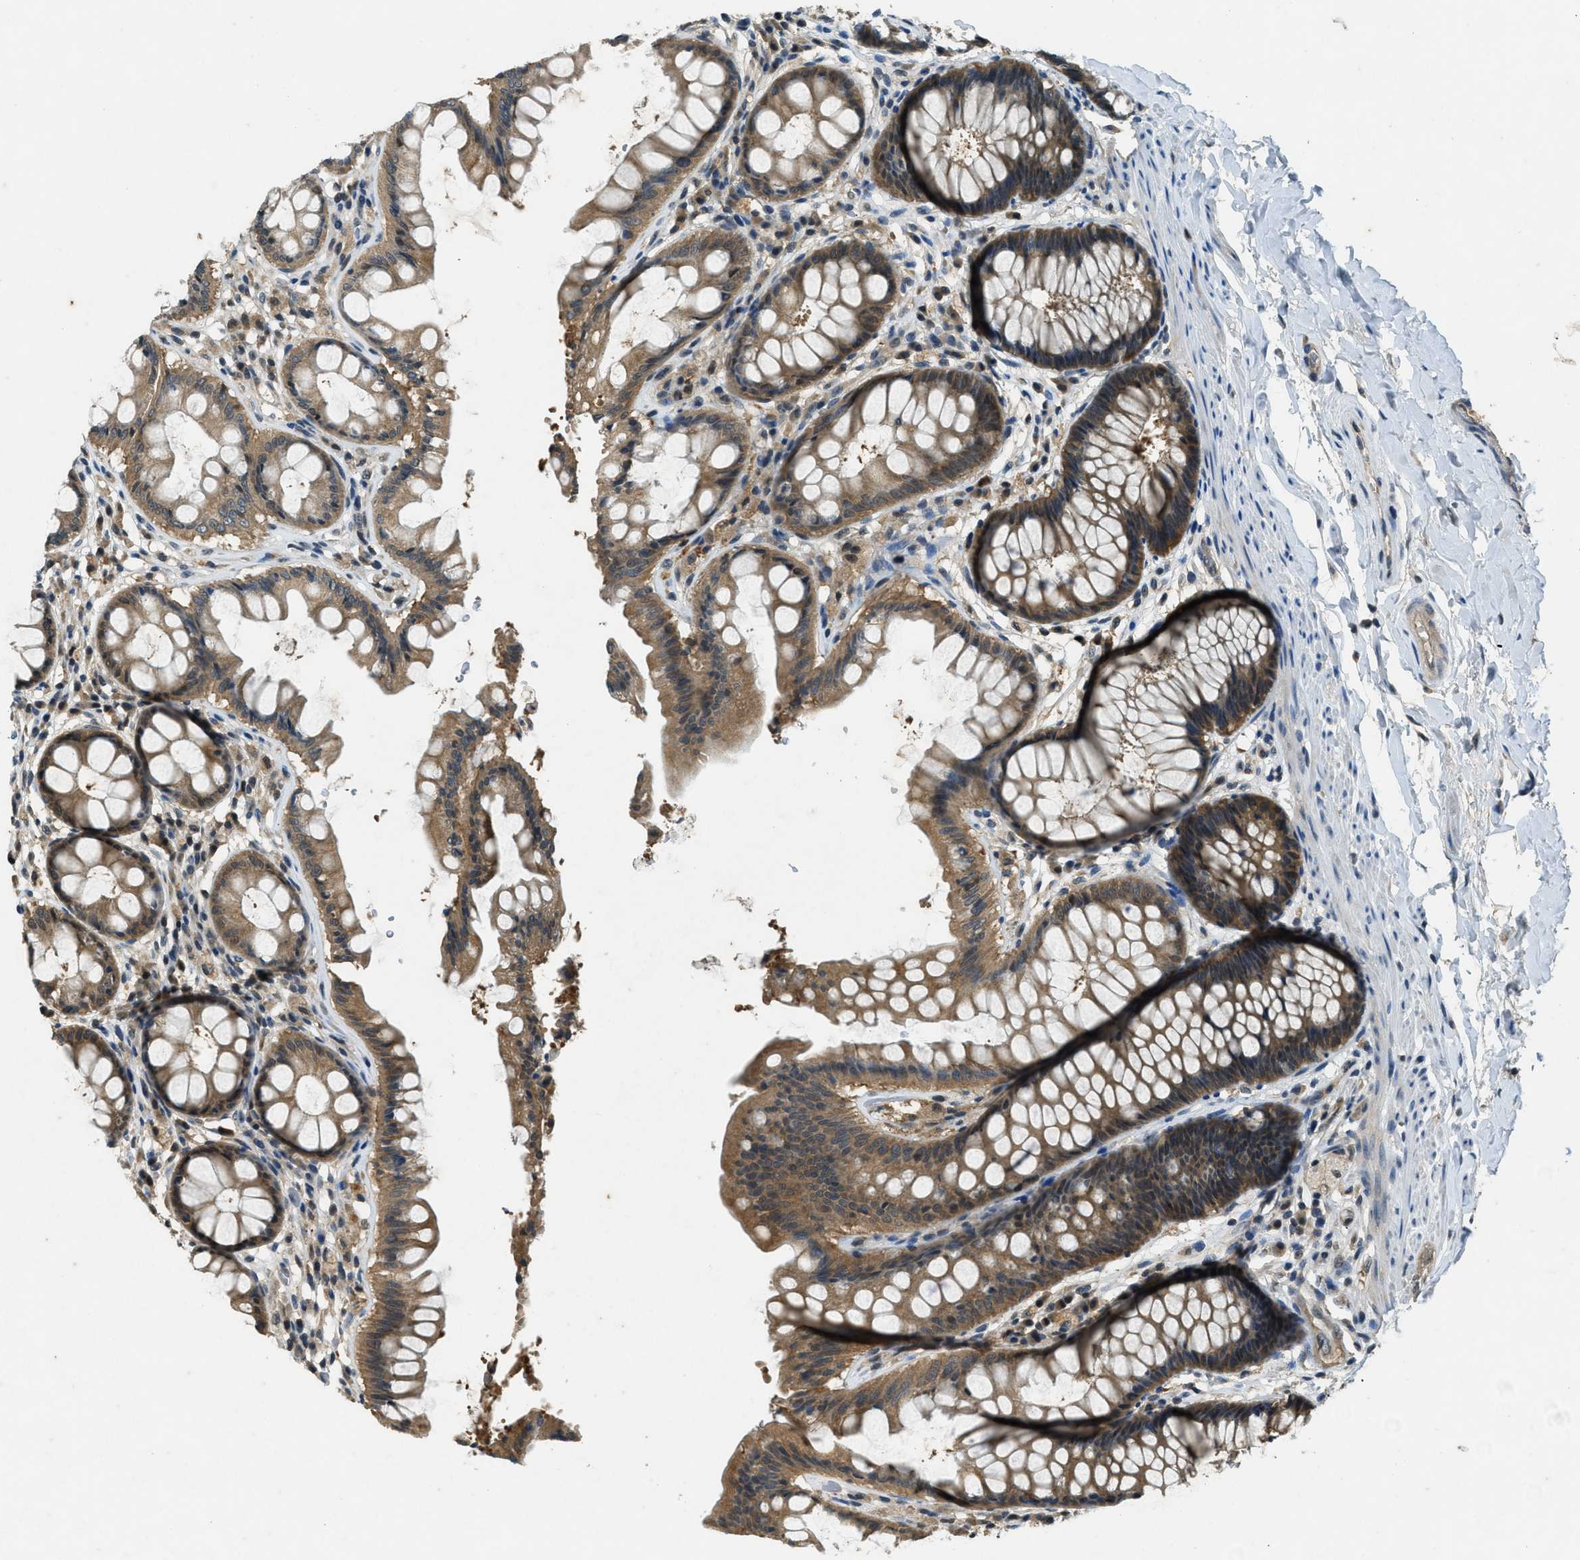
{"staining": {"intensity": "moderate", "quantity": ">75%", "location": "cytoplasmic/membranous"}, "tissue": "rectum", "cell_type": "Glandular cells", "image_type": "normal", "snomed": [{"axis": "morphology", "description": "Normal tissue, NOS"}, {"axis": "topography", "description": "Rectum"}], "caption": "DAB (3,3'-diaminobenzidine) immunohistochemical staining of normal human rectum demonstrates moderate cytoplasmic/membranous protein positivity in about >75% of glandular cells.", "gene": "DUSP6", "patient": {"sex": "female", "age": 46}}